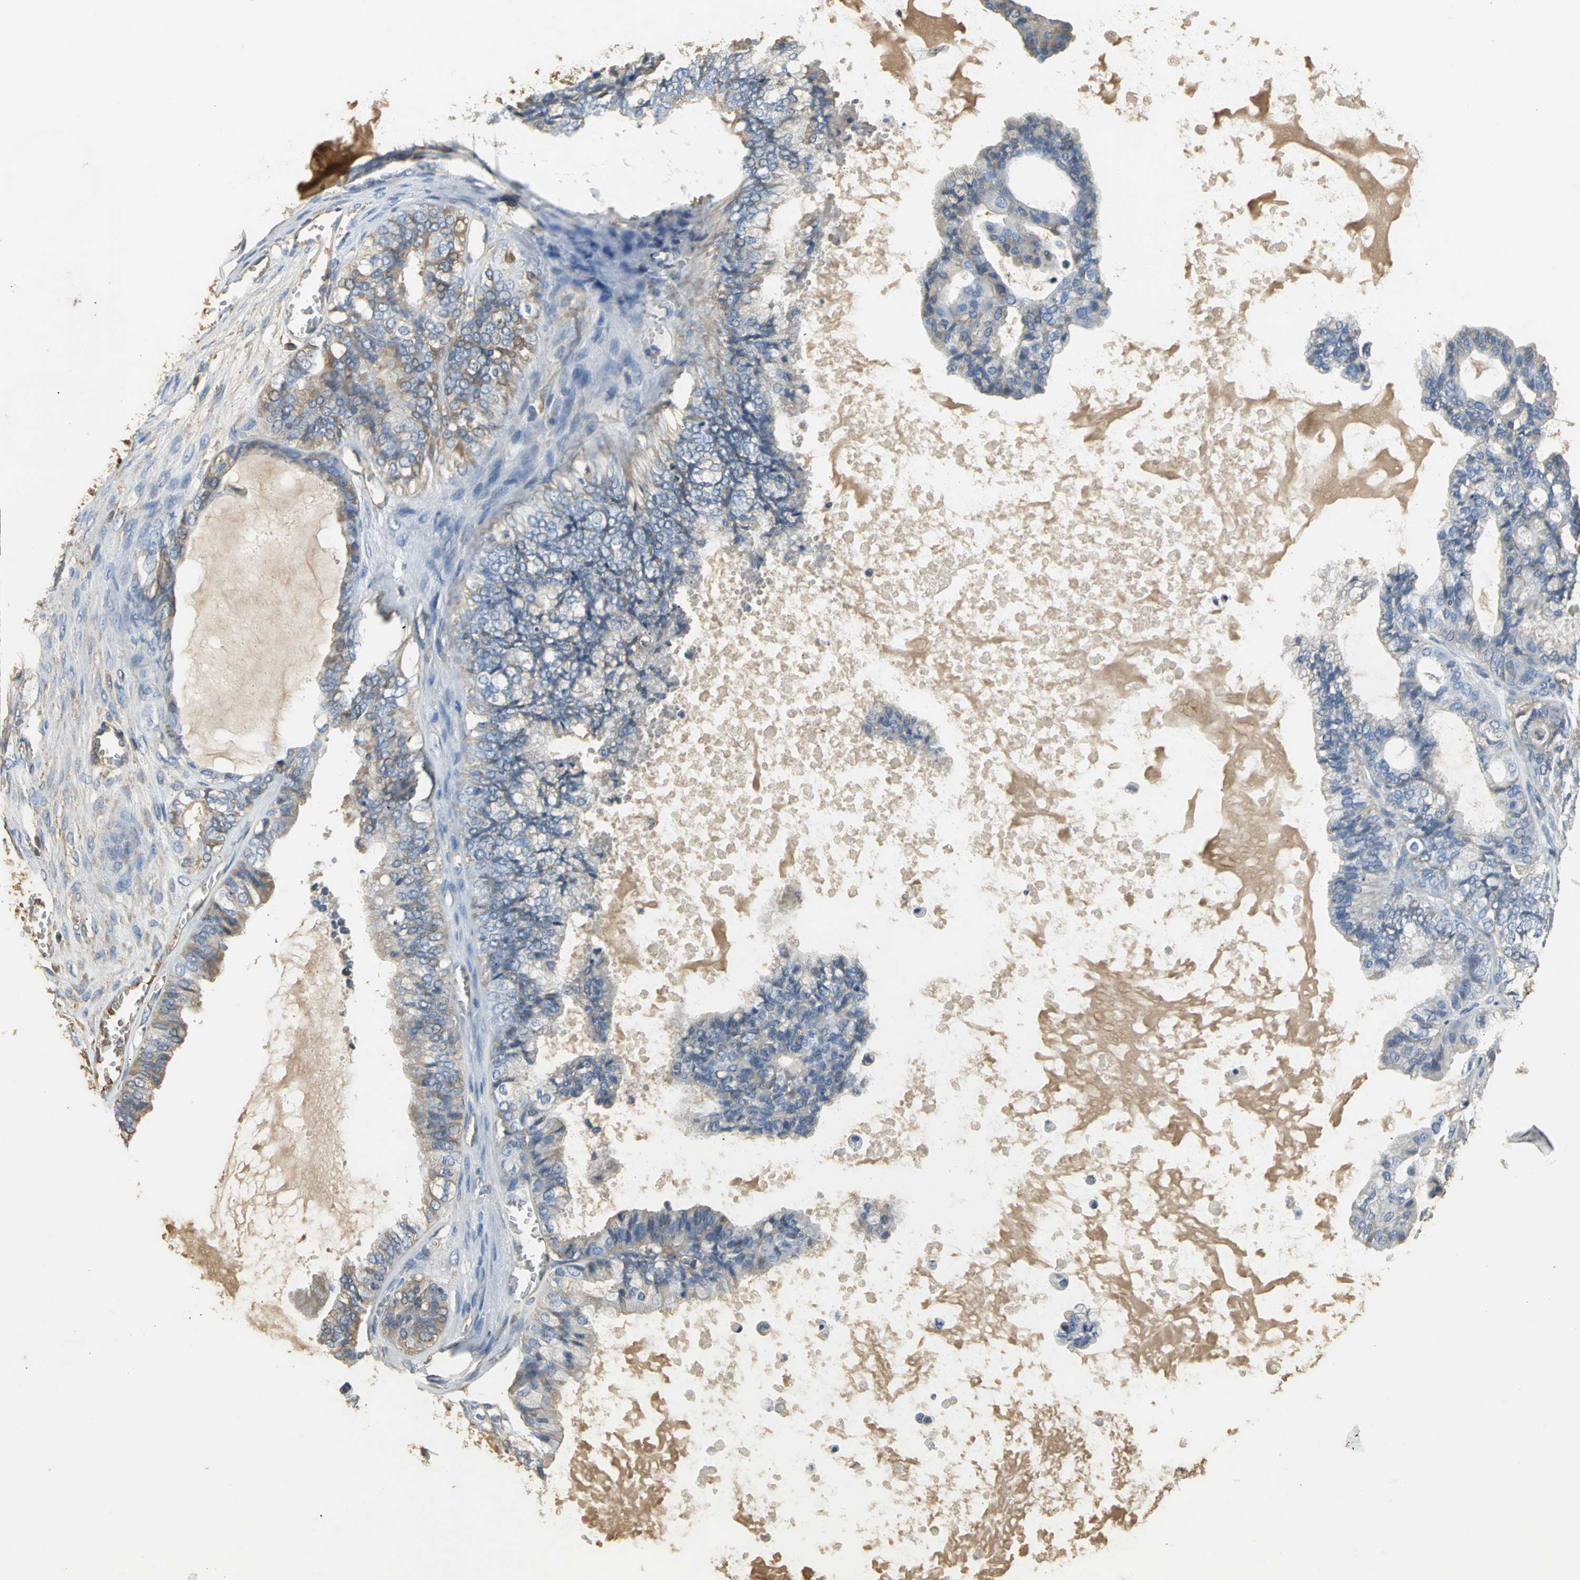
{"staining": {"intensity": "moderate", "quantity": ">75%", "location": "cytoplasmic/membranous"}, "tissue": "ovarian cancer", "cell_type": "Tumor cells", "image_type": "cancer", "snomed": [{"axis": "morphology", "description": "Carcinoma, NOS"}, {"axis": "morphology", "description": "Carcinoma, endometroid"}, {"axis": "topography", "description": "Ovary"}], "caption": "Ovarian cancer stained with immunohistochemistry reveals moderate cytoplasmic/membranous staining in about >75% of tumor cells. (DAB (3,3'-diaminobenzidine) IHC, brown staining for protein, blue staining for nuclei).", "gene": "GYG2", "patient": {"sex": "female", "age": 50}}